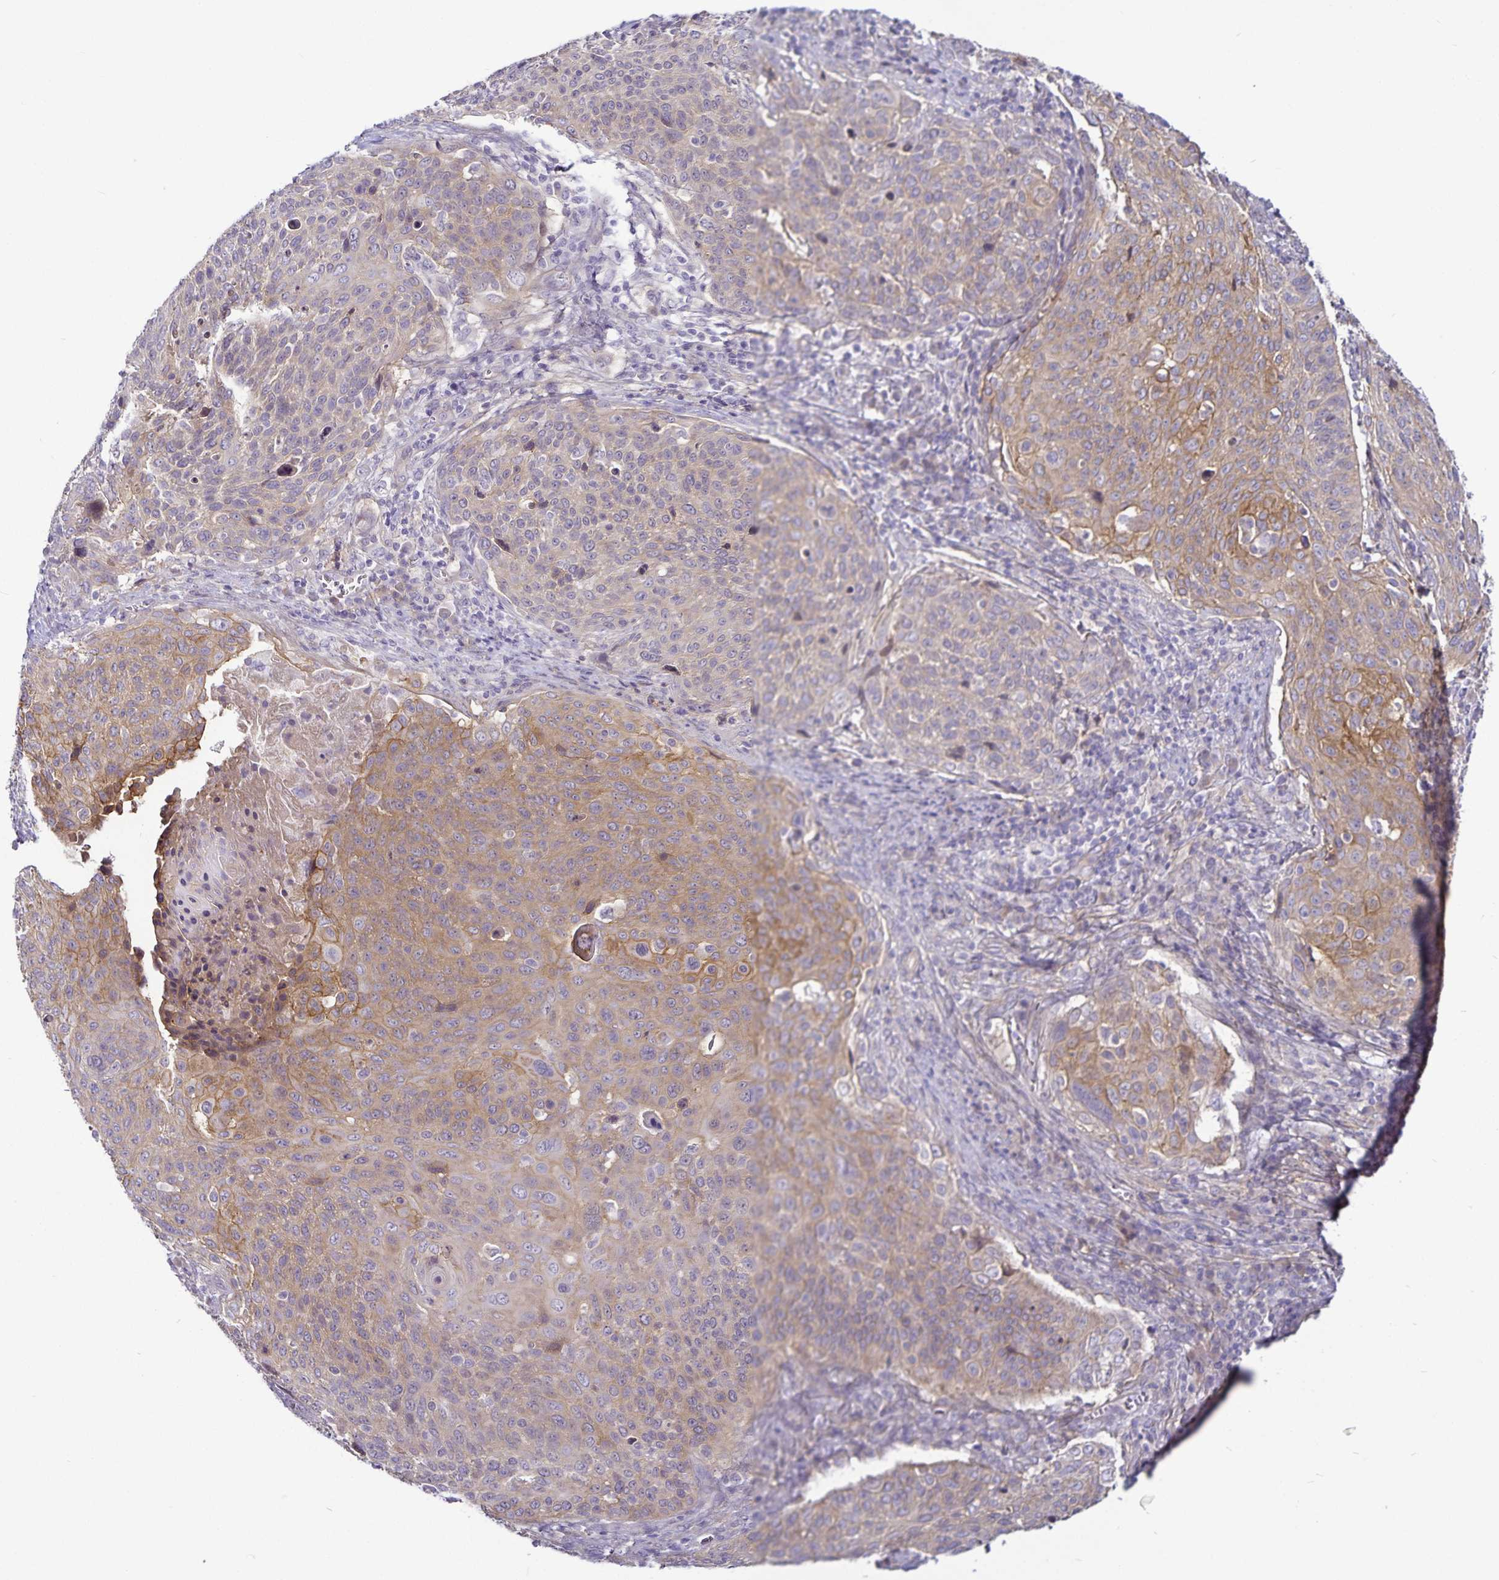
{"staining": {"intensity": "moderate", "quantity": "<25%", "location": "cytoplasmic/membranous"}, "tissue": "cervical cancer", "cell_type": "Tumor cells", "image_type": "cancer", "snomed": [{"axis": "morphology", "description": "Squamous cell carcinoma, NOS"}, {"axis": "topography", "description": "Cervix"}], "caption": "Squamous cell carcinoma (cervical) stained for a protein (brown) shows moderate cytoplasmic/membranous positive staining in about <25% of tumor cells.", "gene": "GNG12", "patient": {"sex": "female", "age": 31}}